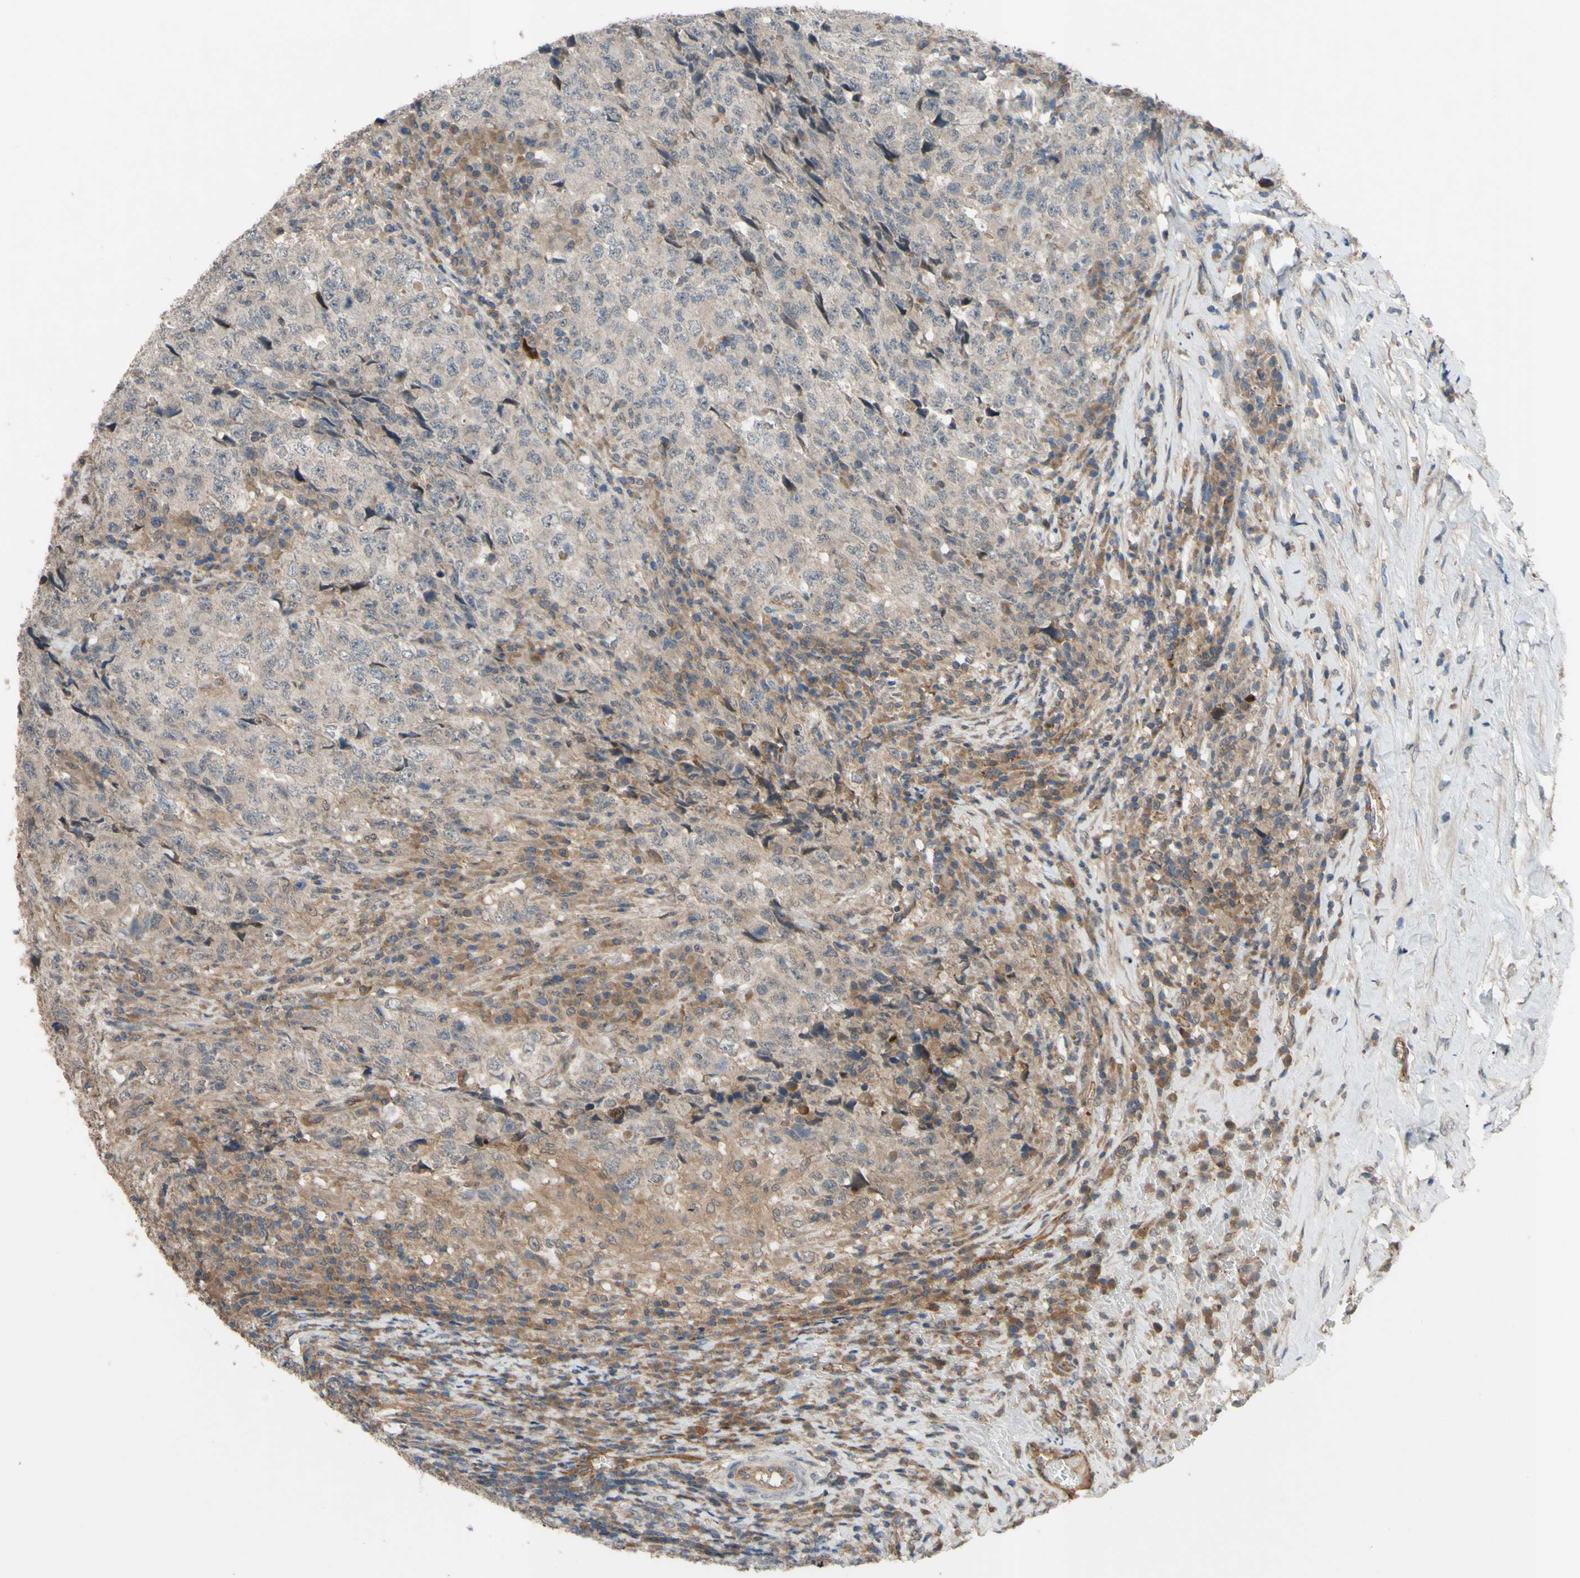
{"staining": {"intensity": "weak", "quantity": "<25%", "location": "cytoplasmic/membranous"}, "tissue": "testis cancer", "cell_type": "Tumor cells", "image_type": "cancer", "snomed": [{"axis": "morphology", "description": "Necrosis, NOS"}, {"axis": "morphology", "description": "Carcinoma, Embryonal, NOS"}, {"axis": "topography", "description": "Testis"}], "caption": "The micrograph reveals no staining of tumor cells in testis cancer.", "gene": "SHROOM4", "patient": {"sex": "male", "age": 19}}